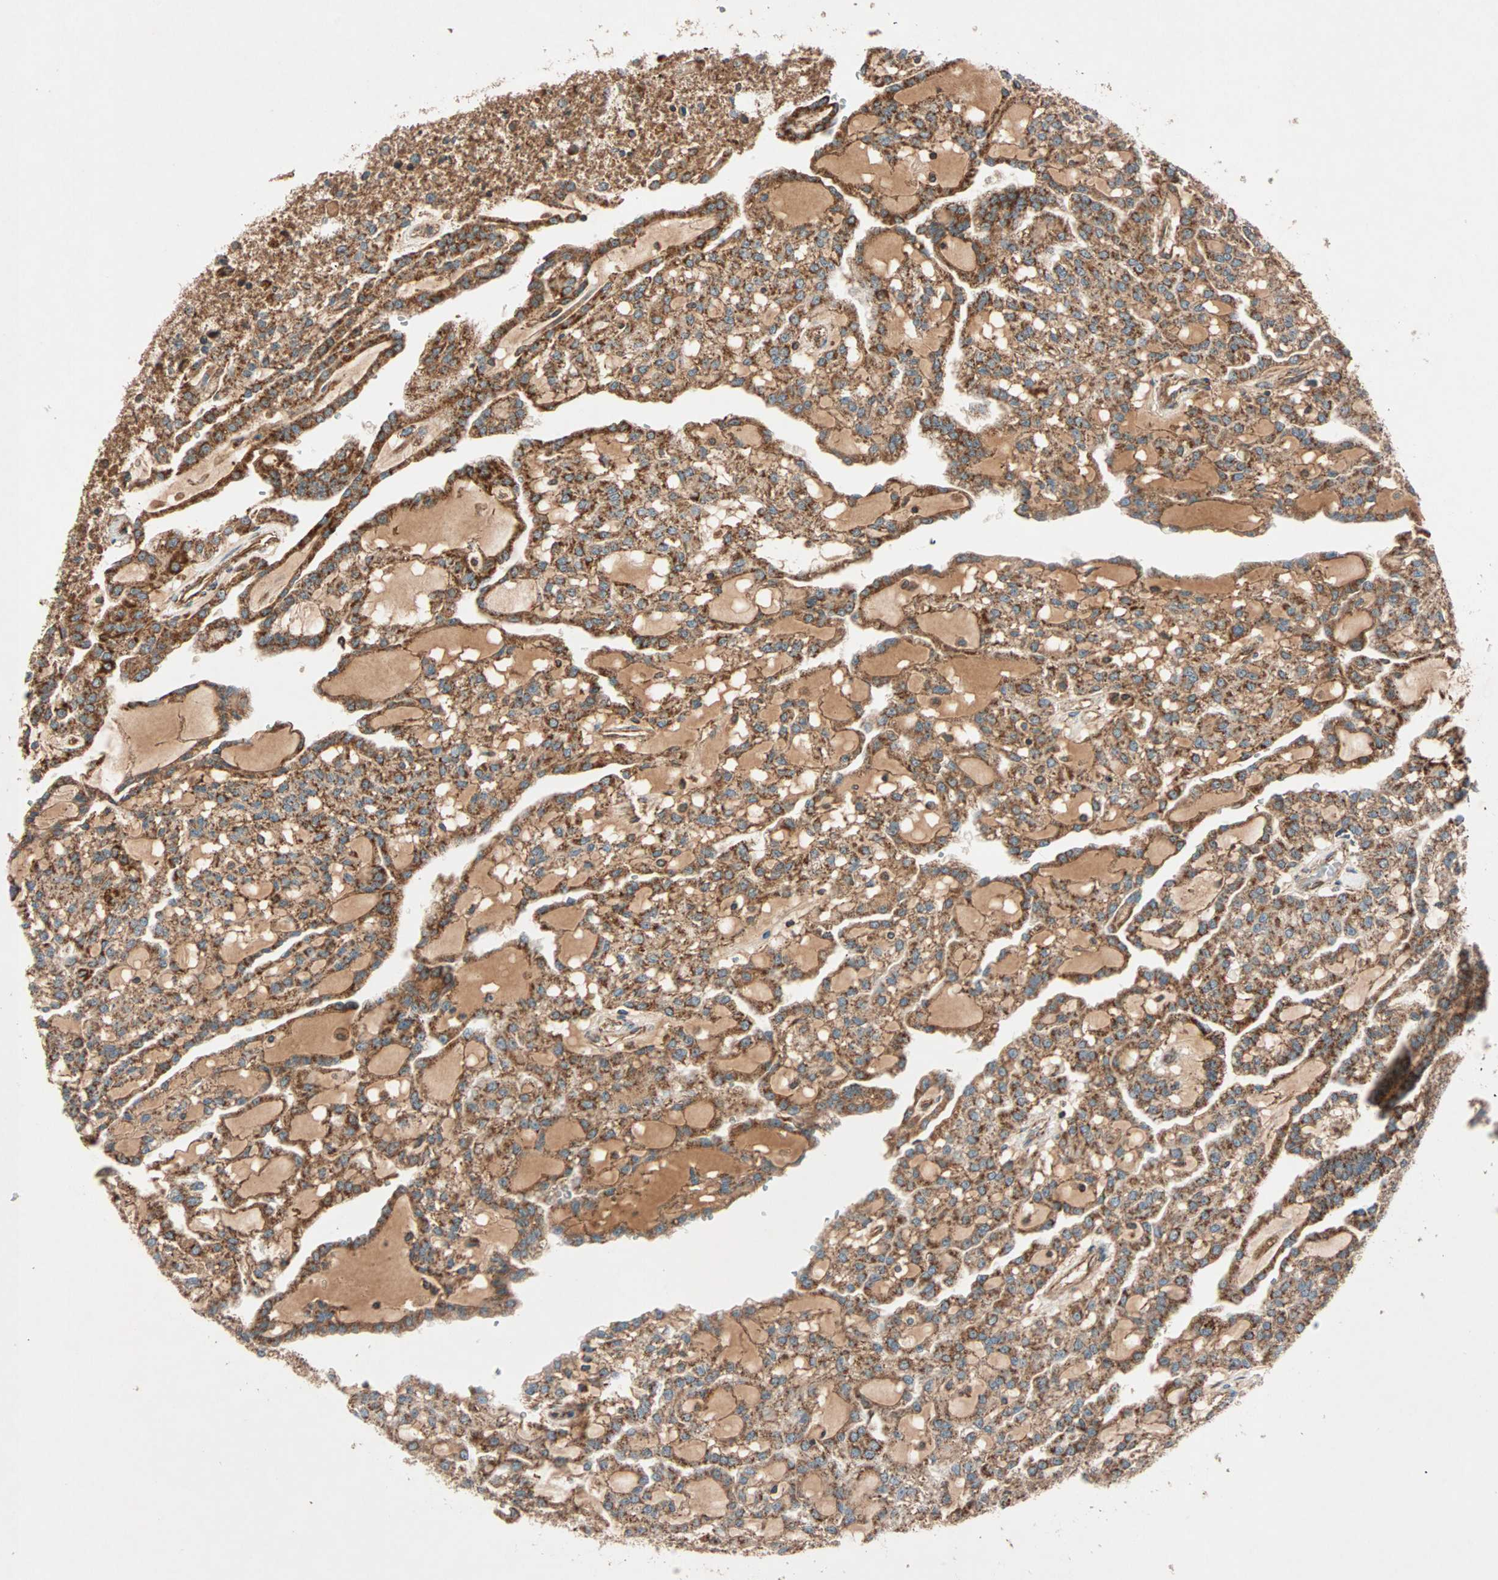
{"staining": {"intensity": "strong", "quantity": ">75%", "location": "cytoplasmic/membranous"}, "tissue": "renal cancer", "cell_type": "Tumor cells", "image_type": "cancer", "snomed": [{"axis": "morphology", "description": "Adenocarcinoma, NOS"}, {"axis": "topography", "description": "Kidney"}], "caption": "The micrograph displays immunohistochemical staining of renal cancer. There is strong cytoplasmic/membranous expression is seen in approximately >75% of tumor cells.", "gene": "MAPK1", "patient": {"sex": "male", "age": 63}}